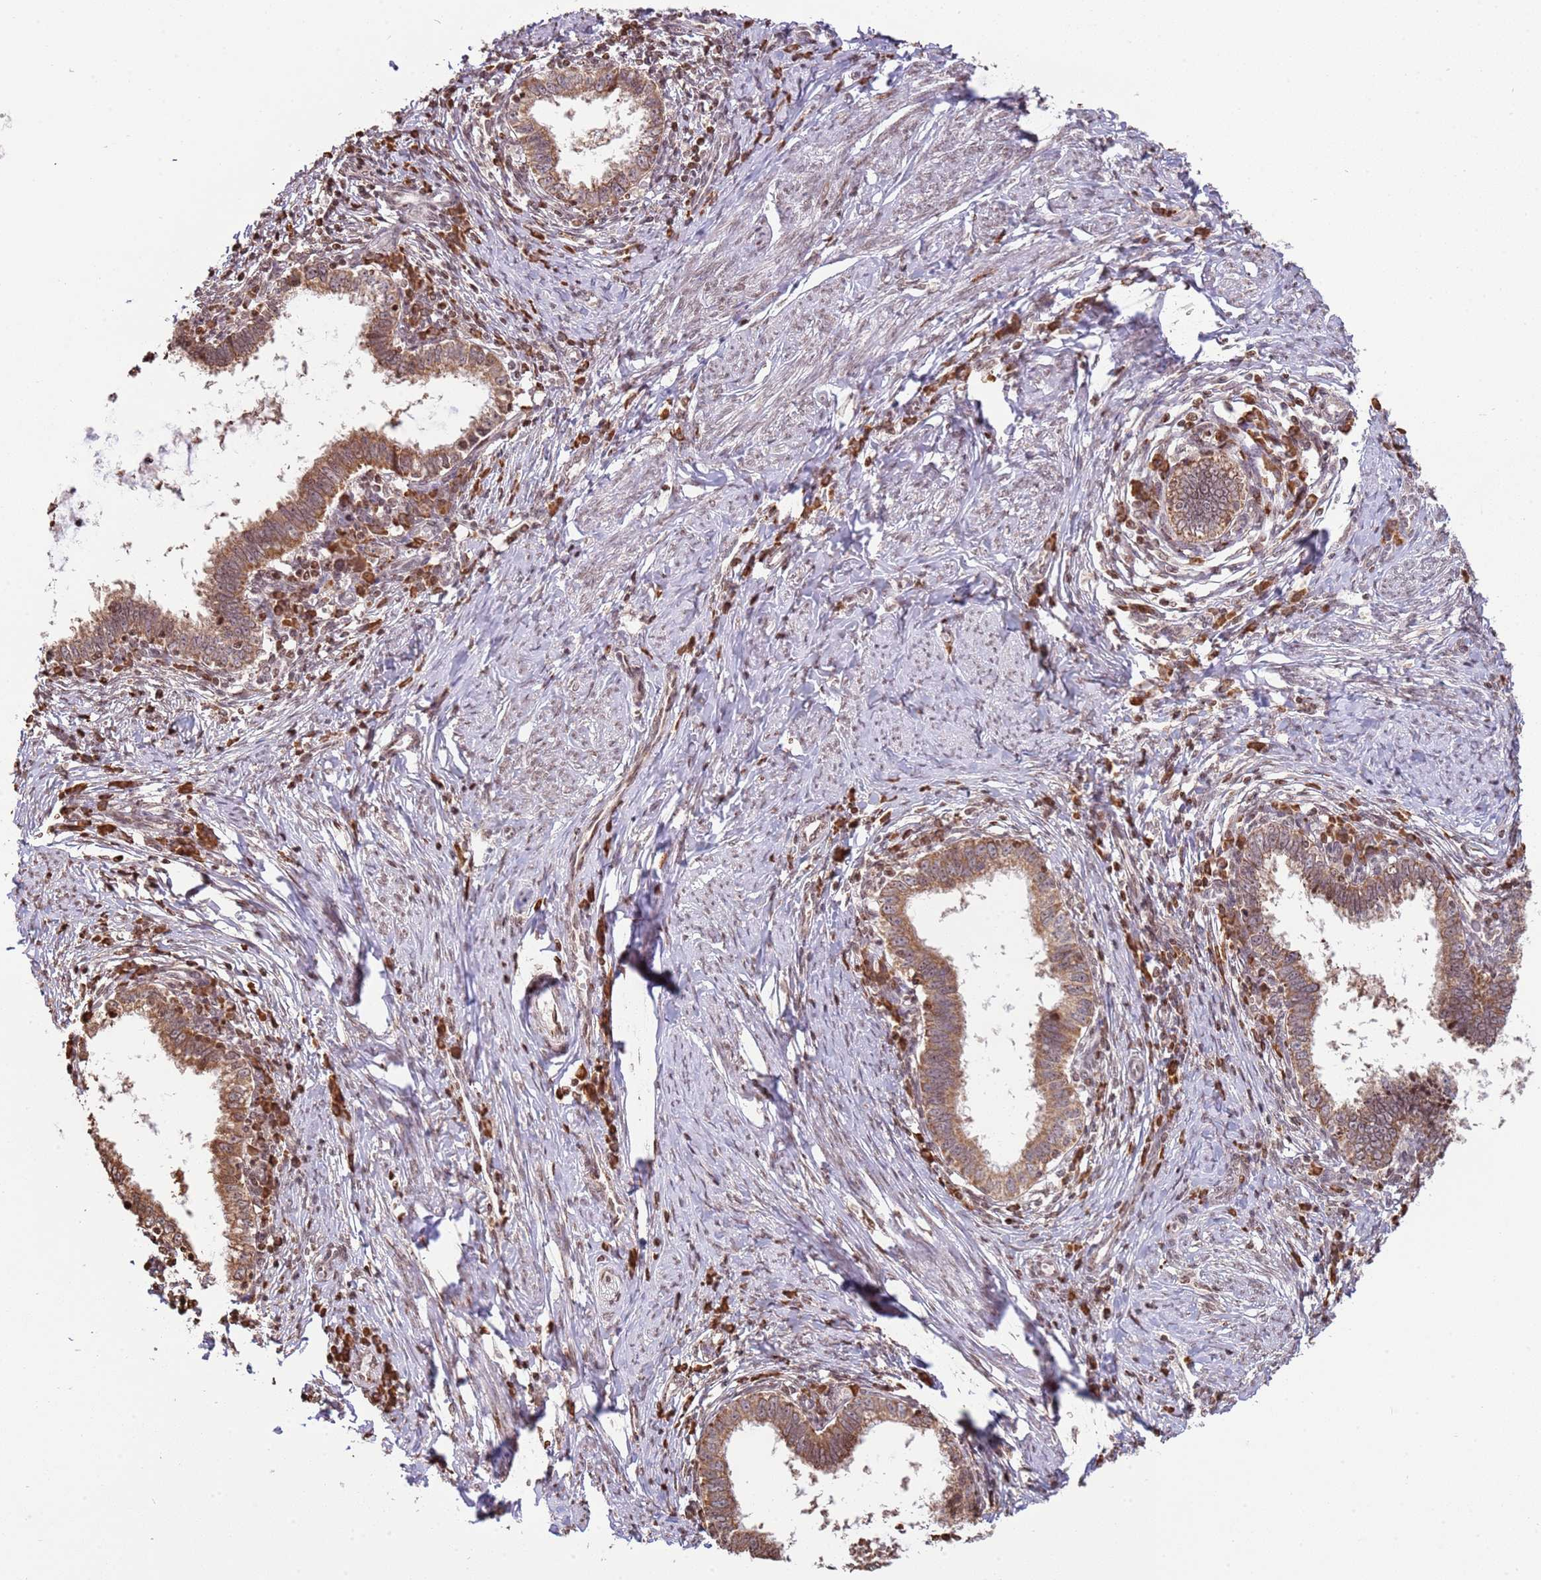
{"staining": {"intensity": "moderate", "quantity": ">75%", "location": "cytoplasmic/membranous"}, "tissue": "cervical cancer", "cell_type": "Tumor cells", "image_type": "cancer", "snomed": [{"axis": "morphology", "description": "Adenocarcinoma, NOS"}, {"axis": "topography", "description": "Cervix"}], "caption": "Cervical cancer (adenocarcinoma) stained with DAB immunohistochemistry reveals medium levels of moderate cytoplasmic/membranous staining in approximately >75% of tumor cells. Using DAB (3,3'-diaminobenzidine) (brown) and hematoxylin (blue) stains, captured at high magnification using brightfield microscopy.", "gene": "SCAF1", "patient": {"sex": "female", "age": 36}}